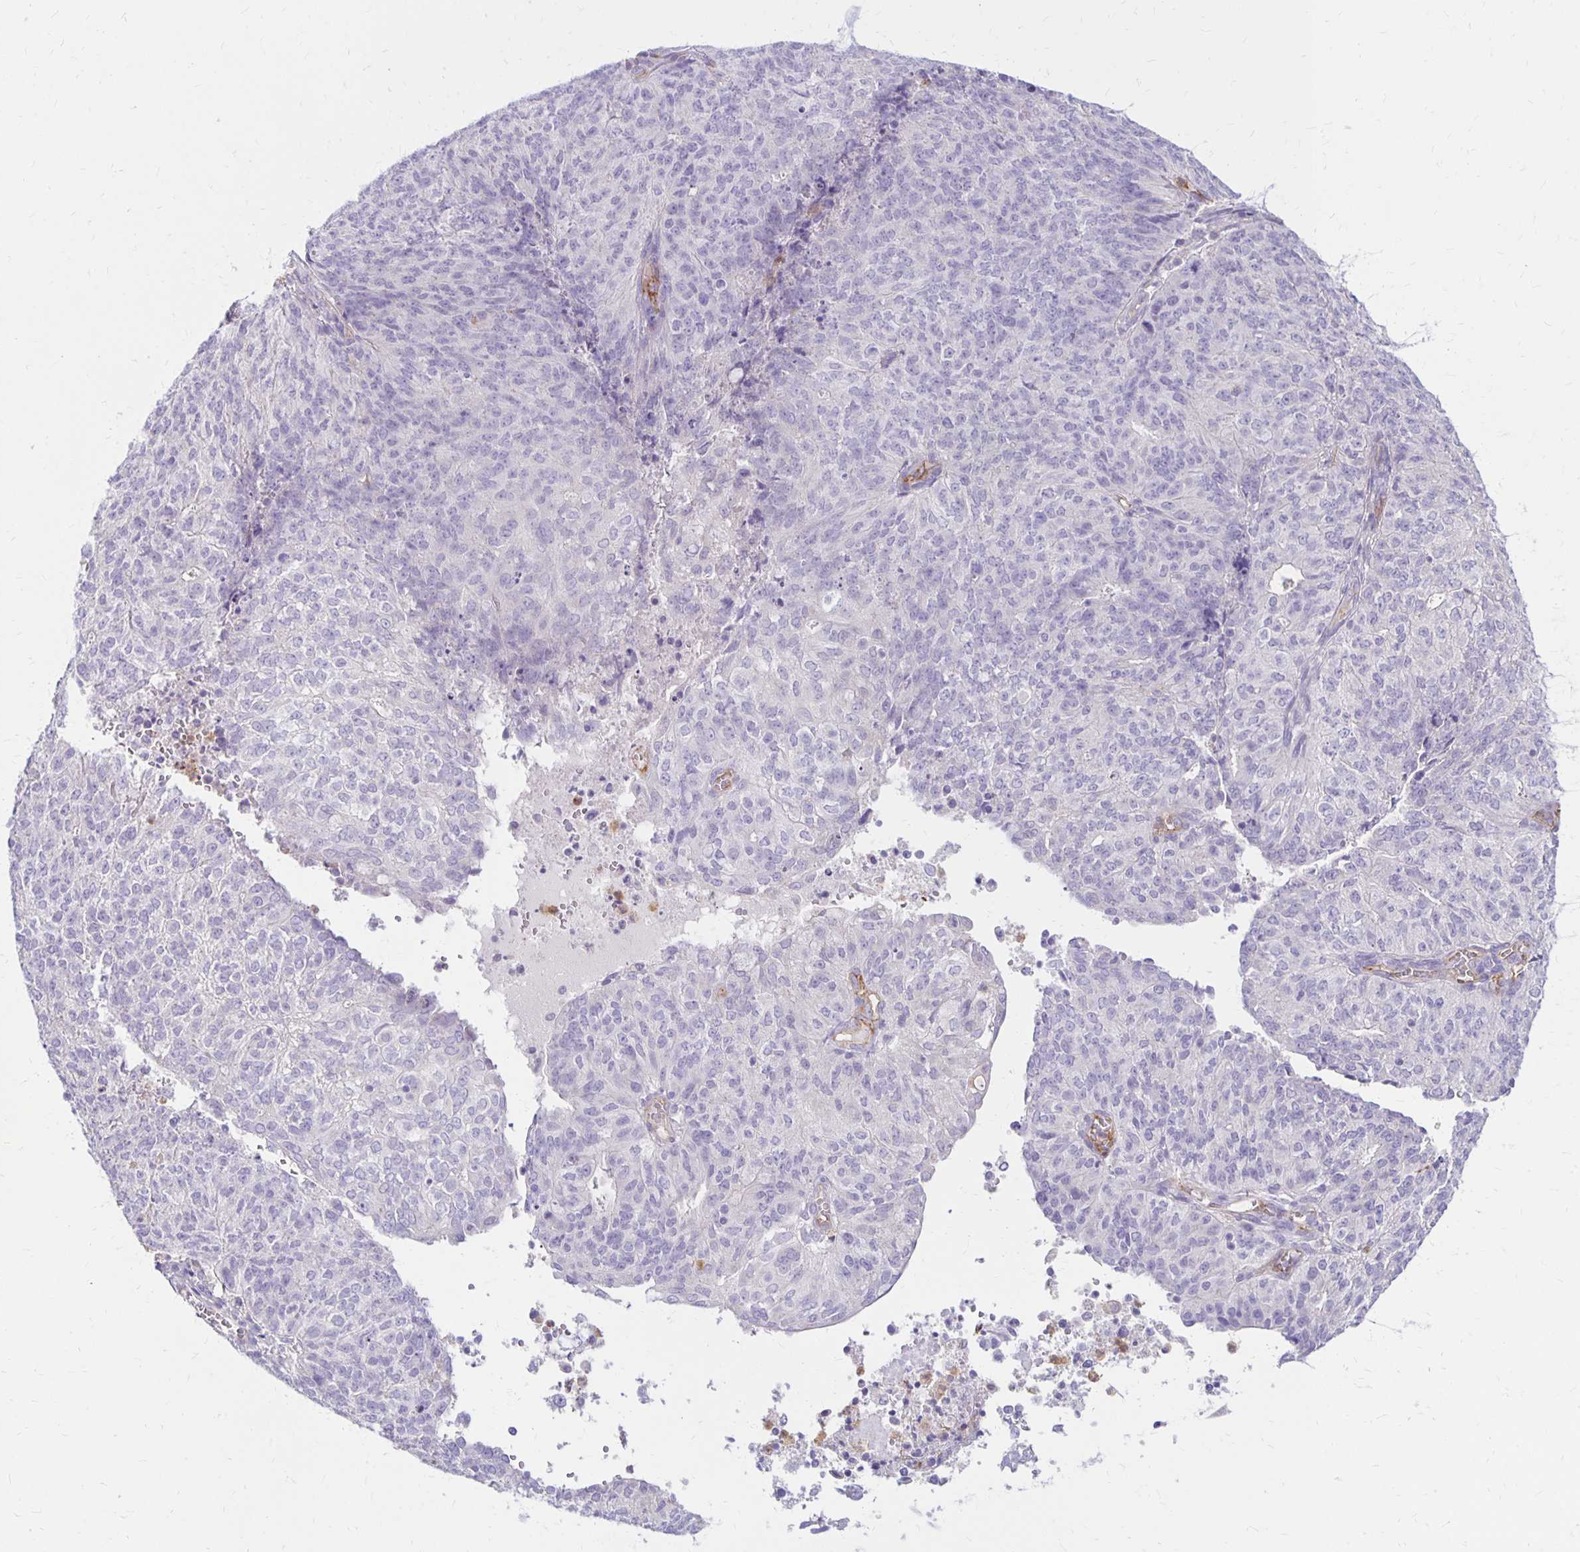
{"staining": {"intensity": "negative", "quantity": "none", "location": "none"}, "tissue": "endometrial cancer", "cell_type": "Tumor cells", "image_type": "cancer", "snomed": [{"axis": "morphology", "description": "Adenocarcinoma, NOS"}, {"axis": "topography", "description": "Endometrium"}], "caption": "A histopathology image of adenocarcinoma (endometrial) stained for a protein reveals no brown staining in tumor cells. (DAB (3,3'-diaminobenzidine) immunohistochemistry visualized using brightfield microscopy, high magnification).", "gene": "TTYH1", "patient": {"sex": "female", "age": 82}}